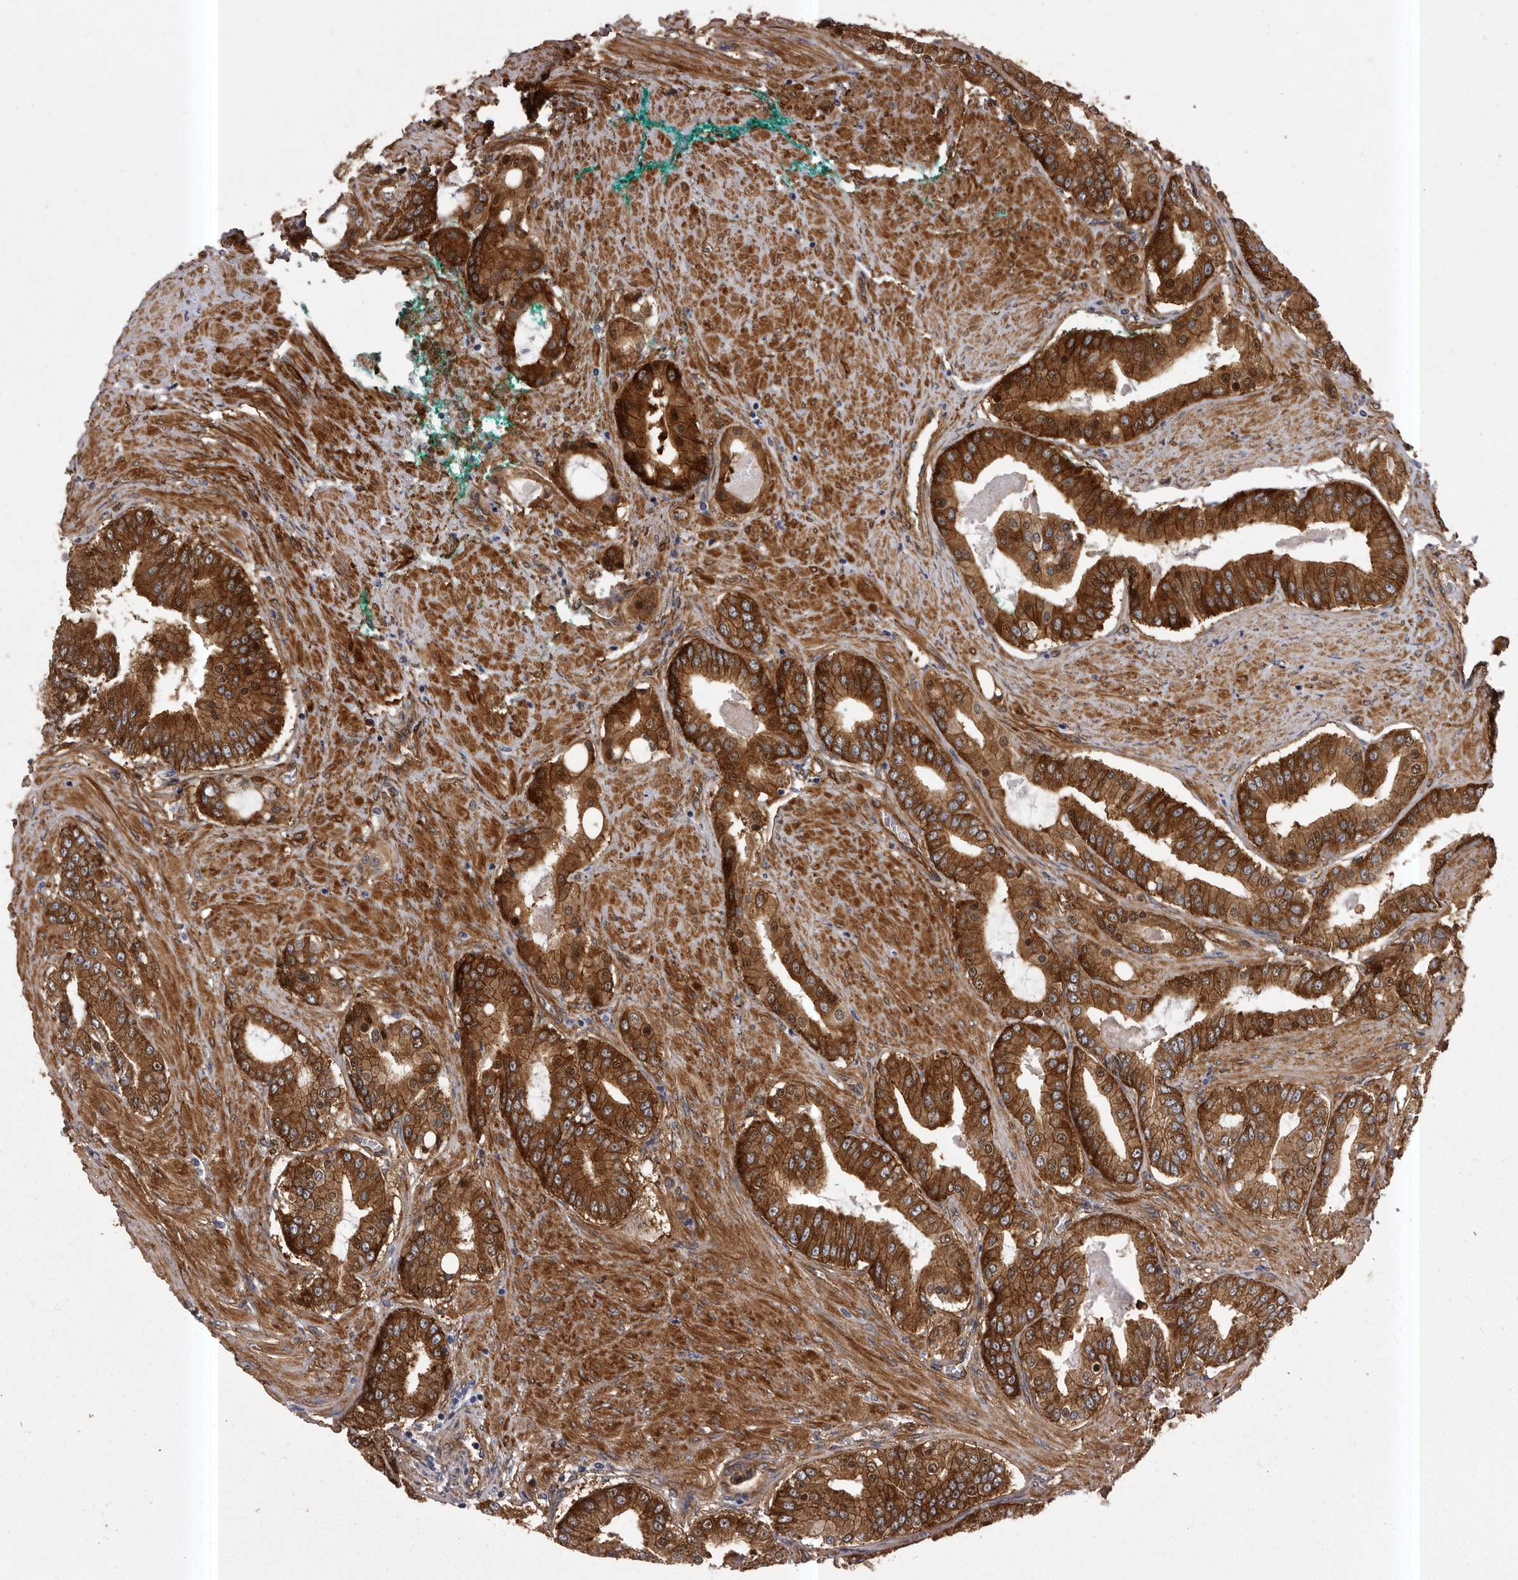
{"staining": {"intensity": "strong", "quantity": ">75%", "location": "cytoplasmic/membranous,nuclear"}, "tissue": "prostate cancer", "cell_type": "Tumor cells", "image_type": "cancer", "snomed": [{"axis": "morphology", "description": "Adenocarcinoma, High grade"}, {"axis": "topography", "description": "Prostate"}], "caption": "IHC of high-grade adenocarcinoma (prostate) displays high levels of strong cytoplasmic/membranous and nuclear staining in about >75% of tumor cells. The protein of interest is stained brown, and the nuclei are stained in blue (DAB (3,3'-diaminobenzidine) IHC with brightfield microscopy, high magnification).", "gene": "ENAH", "patient": {"sex": "male", "age": 60}}